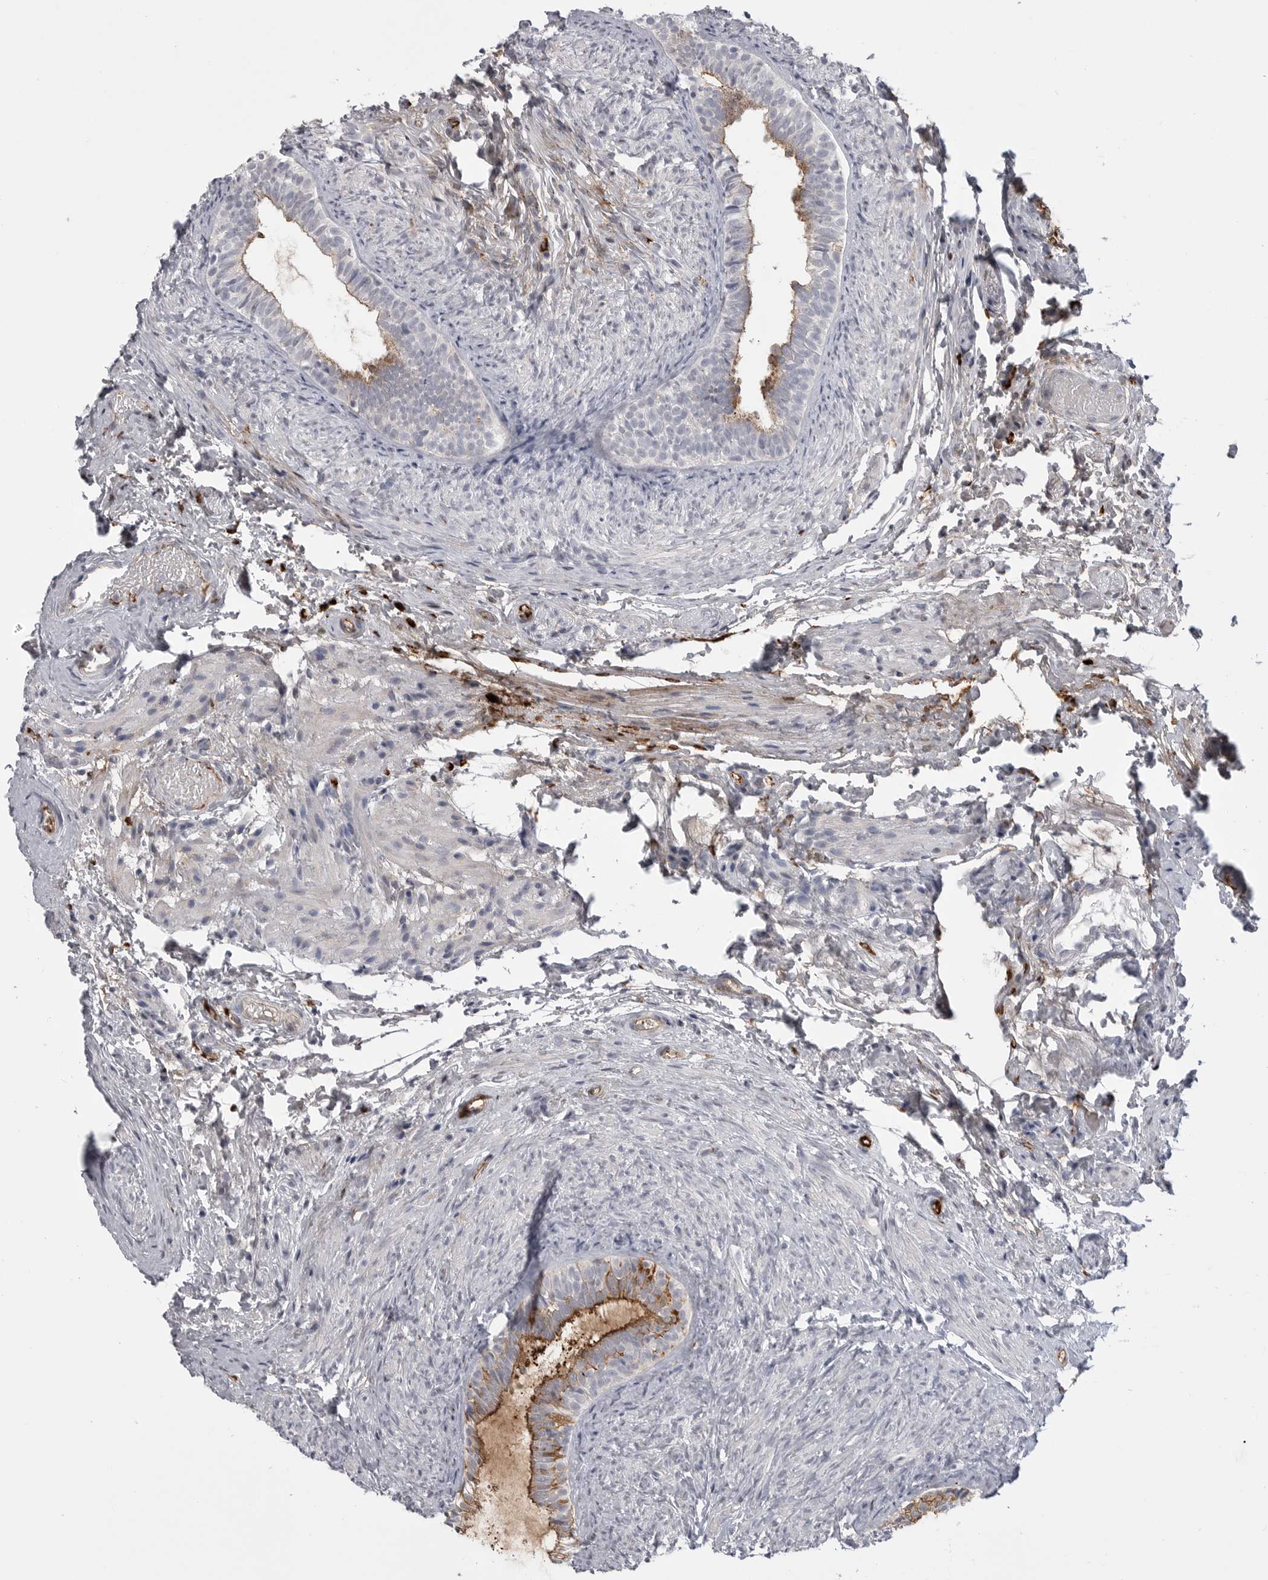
{"staining": {"intensity": "moderate", "quantity": "<25%", "location": "cytoplasmic/membranous"}, "tissue": "epididymis", "cell_type": "Glandular cells", "image_type": "normal", "snomed": [{"axis": "morphology", "description": "Normal tissue, NOS"}, {"axis": "topography", "description": "Epididymis"}], "caption": "This photomicrograph displays immunohistochemistry (IHC) staining of benign human epididymis, with low moderate cytoplasmic/membranous positivity in approximately <25% of glandular cells.", "gene": "SERPING1", "patient": {"sex": "male", "age": 5}}